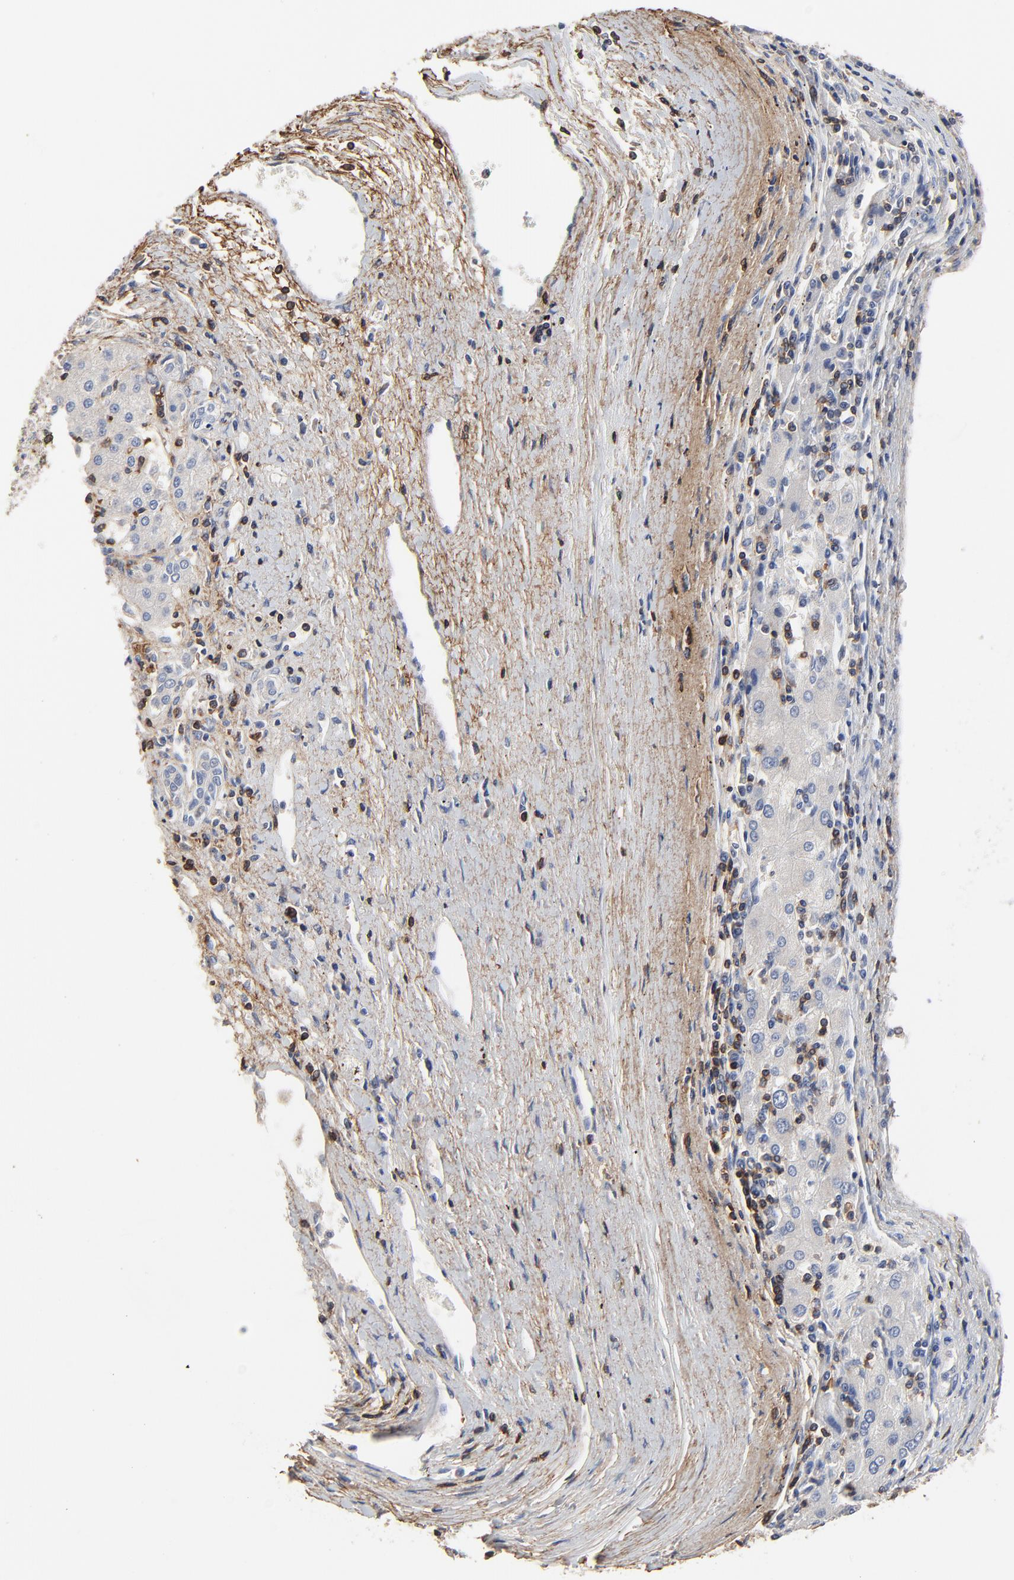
{"staining": {"intensity": "negative", "quantity": "none", "location": "none"}, "tissue": "liver cancer", "cell_type": "Tumor cells", "image_type": "cancer", "snomed": [{"axis": "morphology", "description": "Carcinoma, Hepatocellular, NOS"}, {"axis": "topography", "description": "Liver"}], "caption": "The histopathology image displays no staining of tumor cells in liver cancer (hepatocellular carcinoma).", "gene": "SKAP1", "patient": {"sex": "male", "age": 72}}